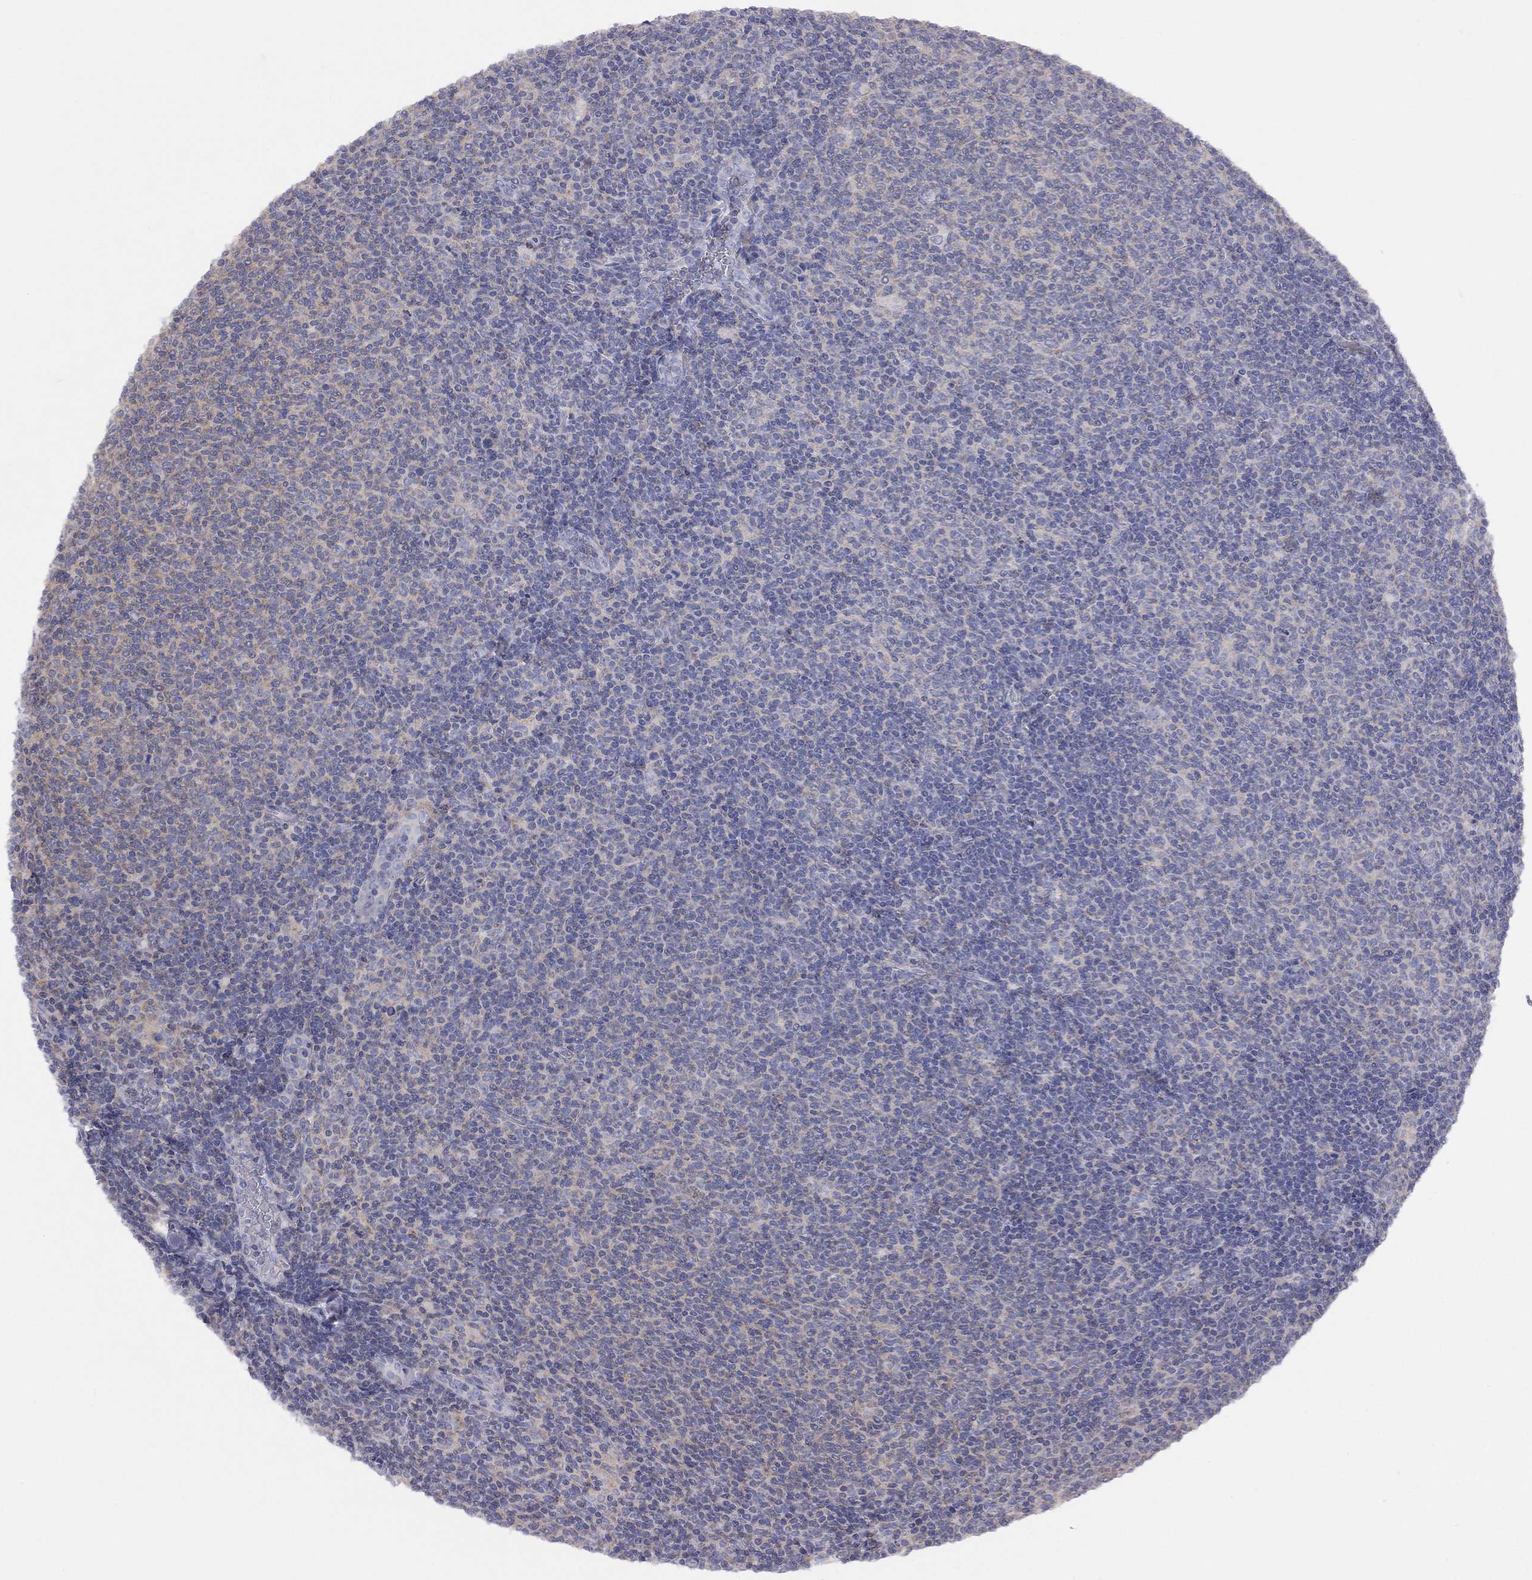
{"staining": {"intensity": "weak", "quantity": "<25%", "location": "cytoplasmic/membranous"}, "tissue": "lymphoma", "cell_type": "Tumor cells", "image_type": "cancer", "snomed": [{"axis": "morphology", "description": "Malignant lymphoma, non-Hodgkin's type, Low grade"}, {"axis": "topography", "description": "Lymph node"}], "caption": "An IHC histopathology image of lymphoma is shown. There is no staining in tumor cells of lymphoma. (Brightfield microscopy of DAB (3,3'-diaminobenzidine) immunohistochemistry (IHC) at high magnification).", "gene": "ADCYAP1", "patient": {"sex": "male", "age": 52}}